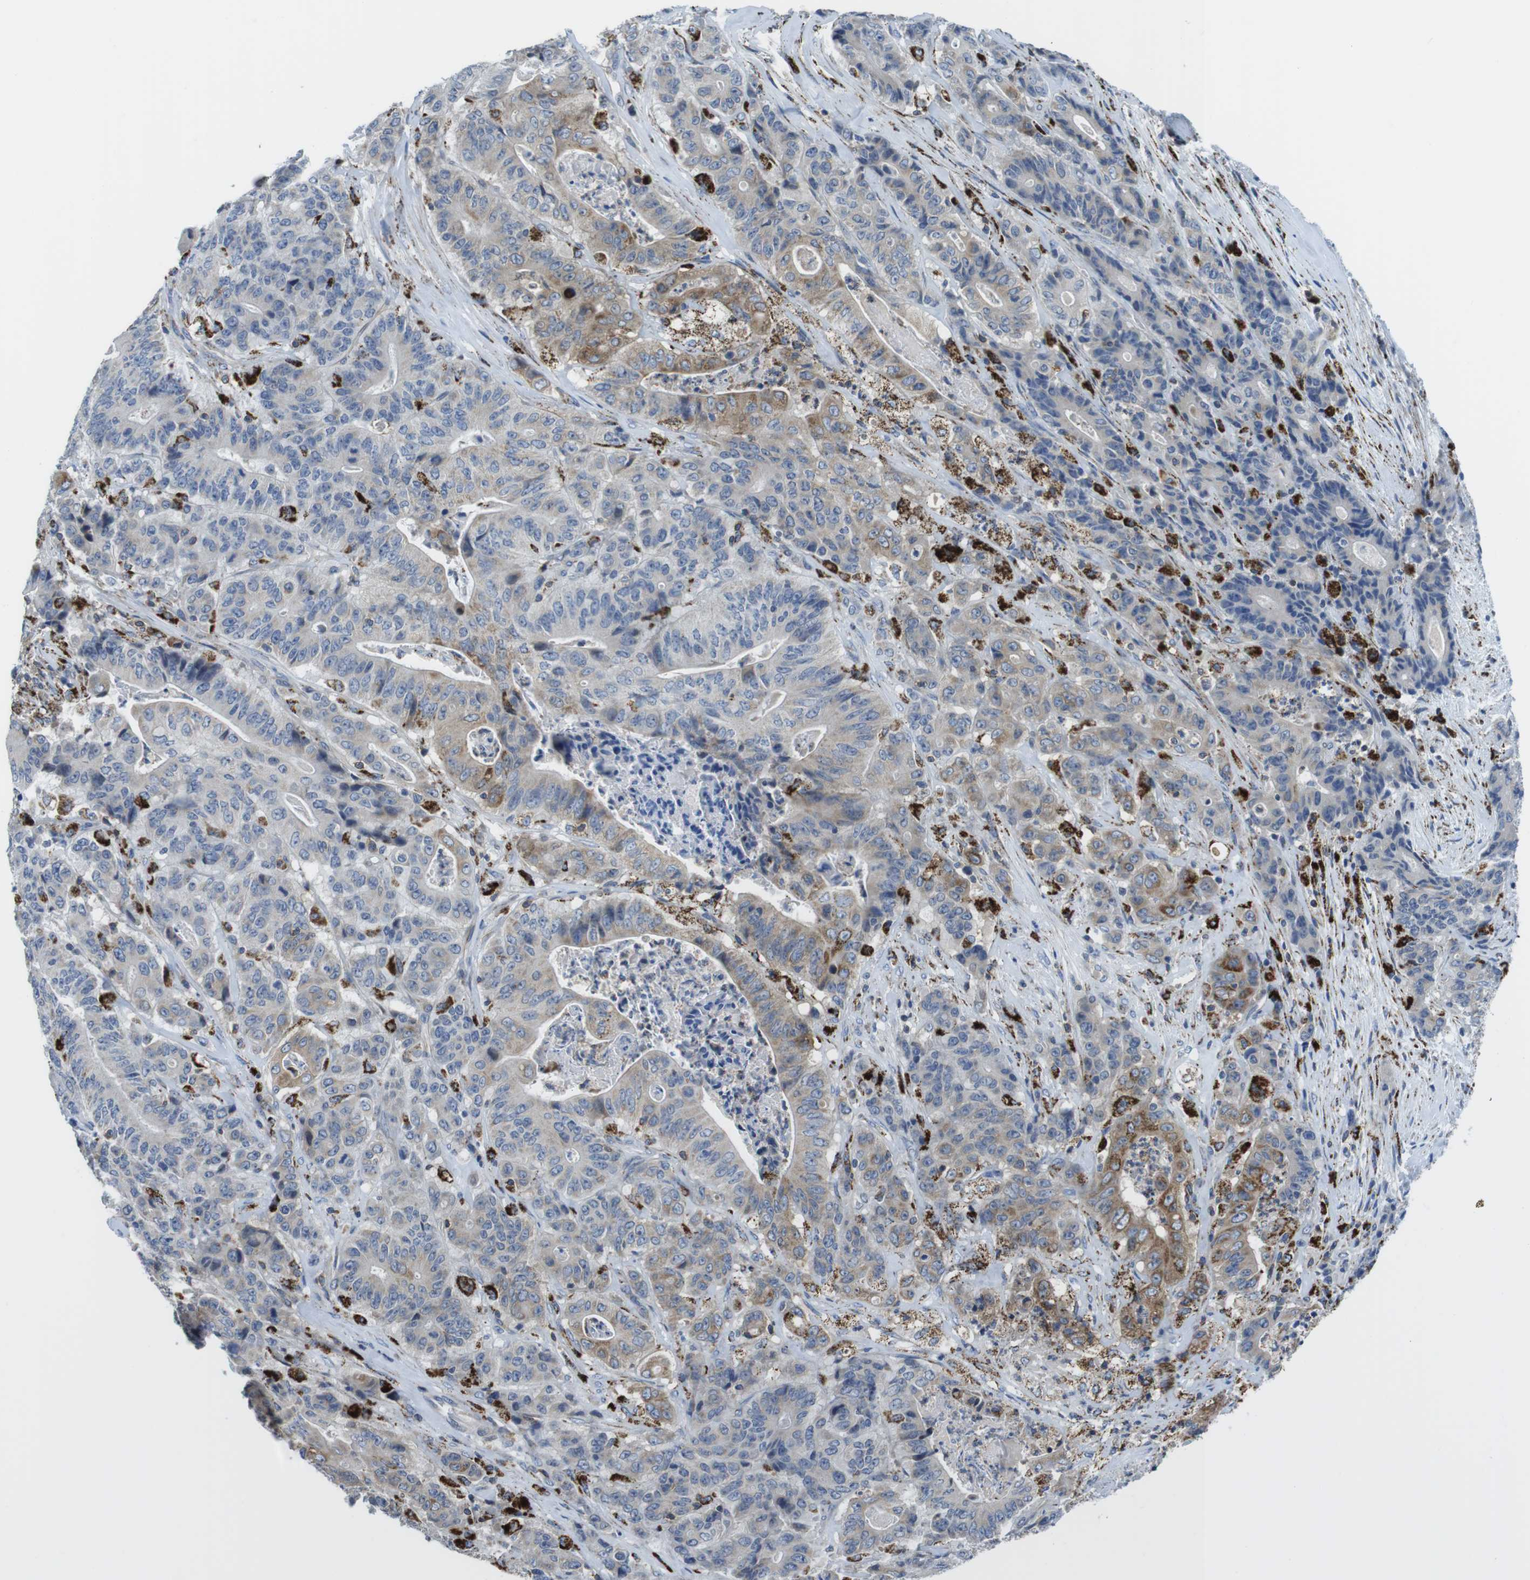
{"staining": {"intensity": "moderate", "quantity": "<25%", "location": "cytoplasmic/membranous"}, "tissue": "stomach cancer", "cell_type": "Tumor cells", "image_type": "cancer", "snomed": [{"axis": "morphology", "description": "Adenocarcinoma, NOS"}, {"axis": "topography", "description": "Stomach"}], "caption": "Immunohistochemistry (IHC) micrograph of neoplastic tissue: stomach adenocarcinoma stained using immunohistochemistry exhibits low levels of moderate protein expression localized specifically in the cytoplasmic/membranous of tumor cells, appearing as a cytoplasmic/membranous brown color.", "gene": "KCNE3", "patient": {"sex": "female", "age": 73}}